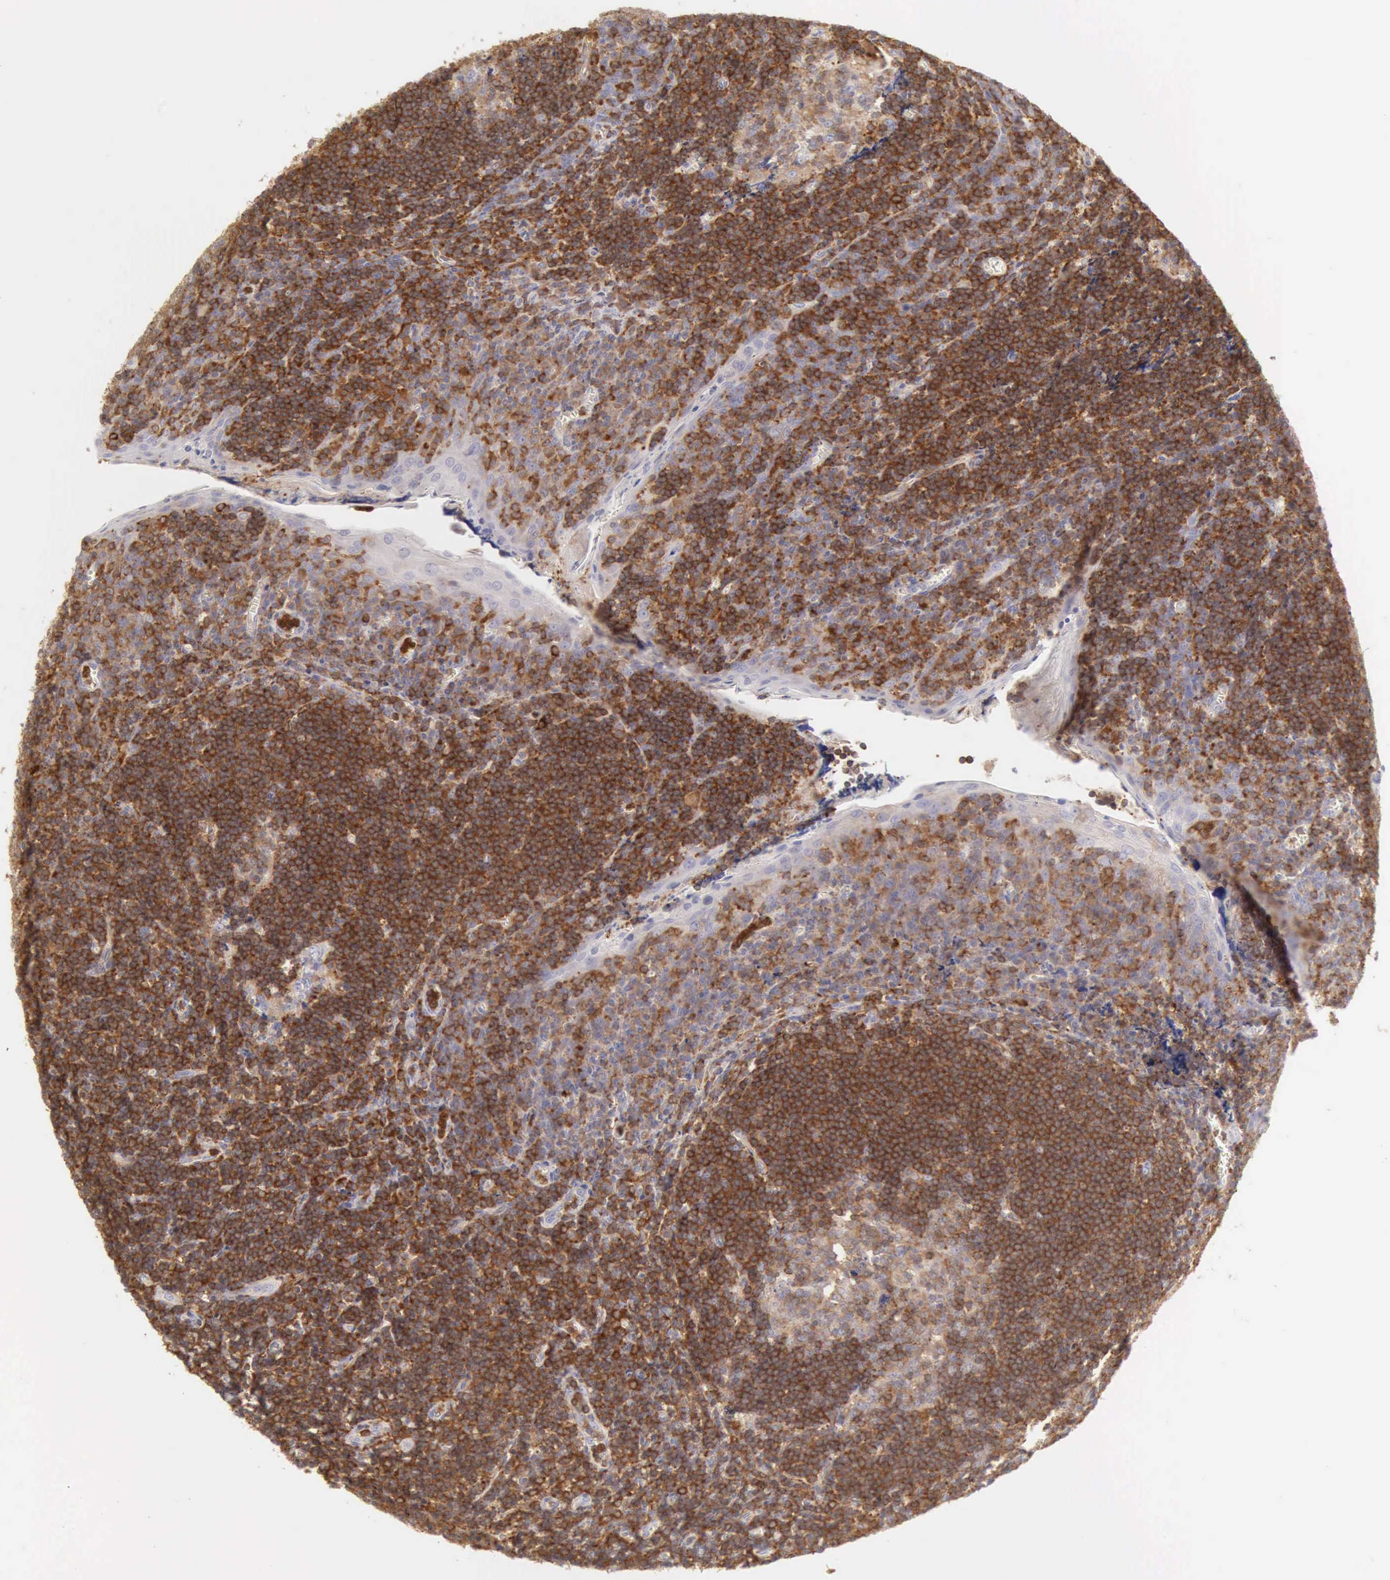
{"staining": {"intensity": "moderate", "quantity": ">75%", "location": "cytoplasmic/membranous"}, "tissue": "tonsil", "cell_type": "Germinal center cells", "image_type": "normal", "snomed": [{"axis": "morphology", "description": "Normal tissue, NOS"}, {"axis": "topography", "description": "Tonsil"}], "caption": "Immunohistochemical staining of unremarkable human tonsil exhibits moderate cytoplasmic/membranous protein expression in about >75% of germinal center cells. (Brightfield microscopy of DAB IHC at high magnification).", "gene": "ARHGAP4", "patient": {"sex": "male", "age": 20}}